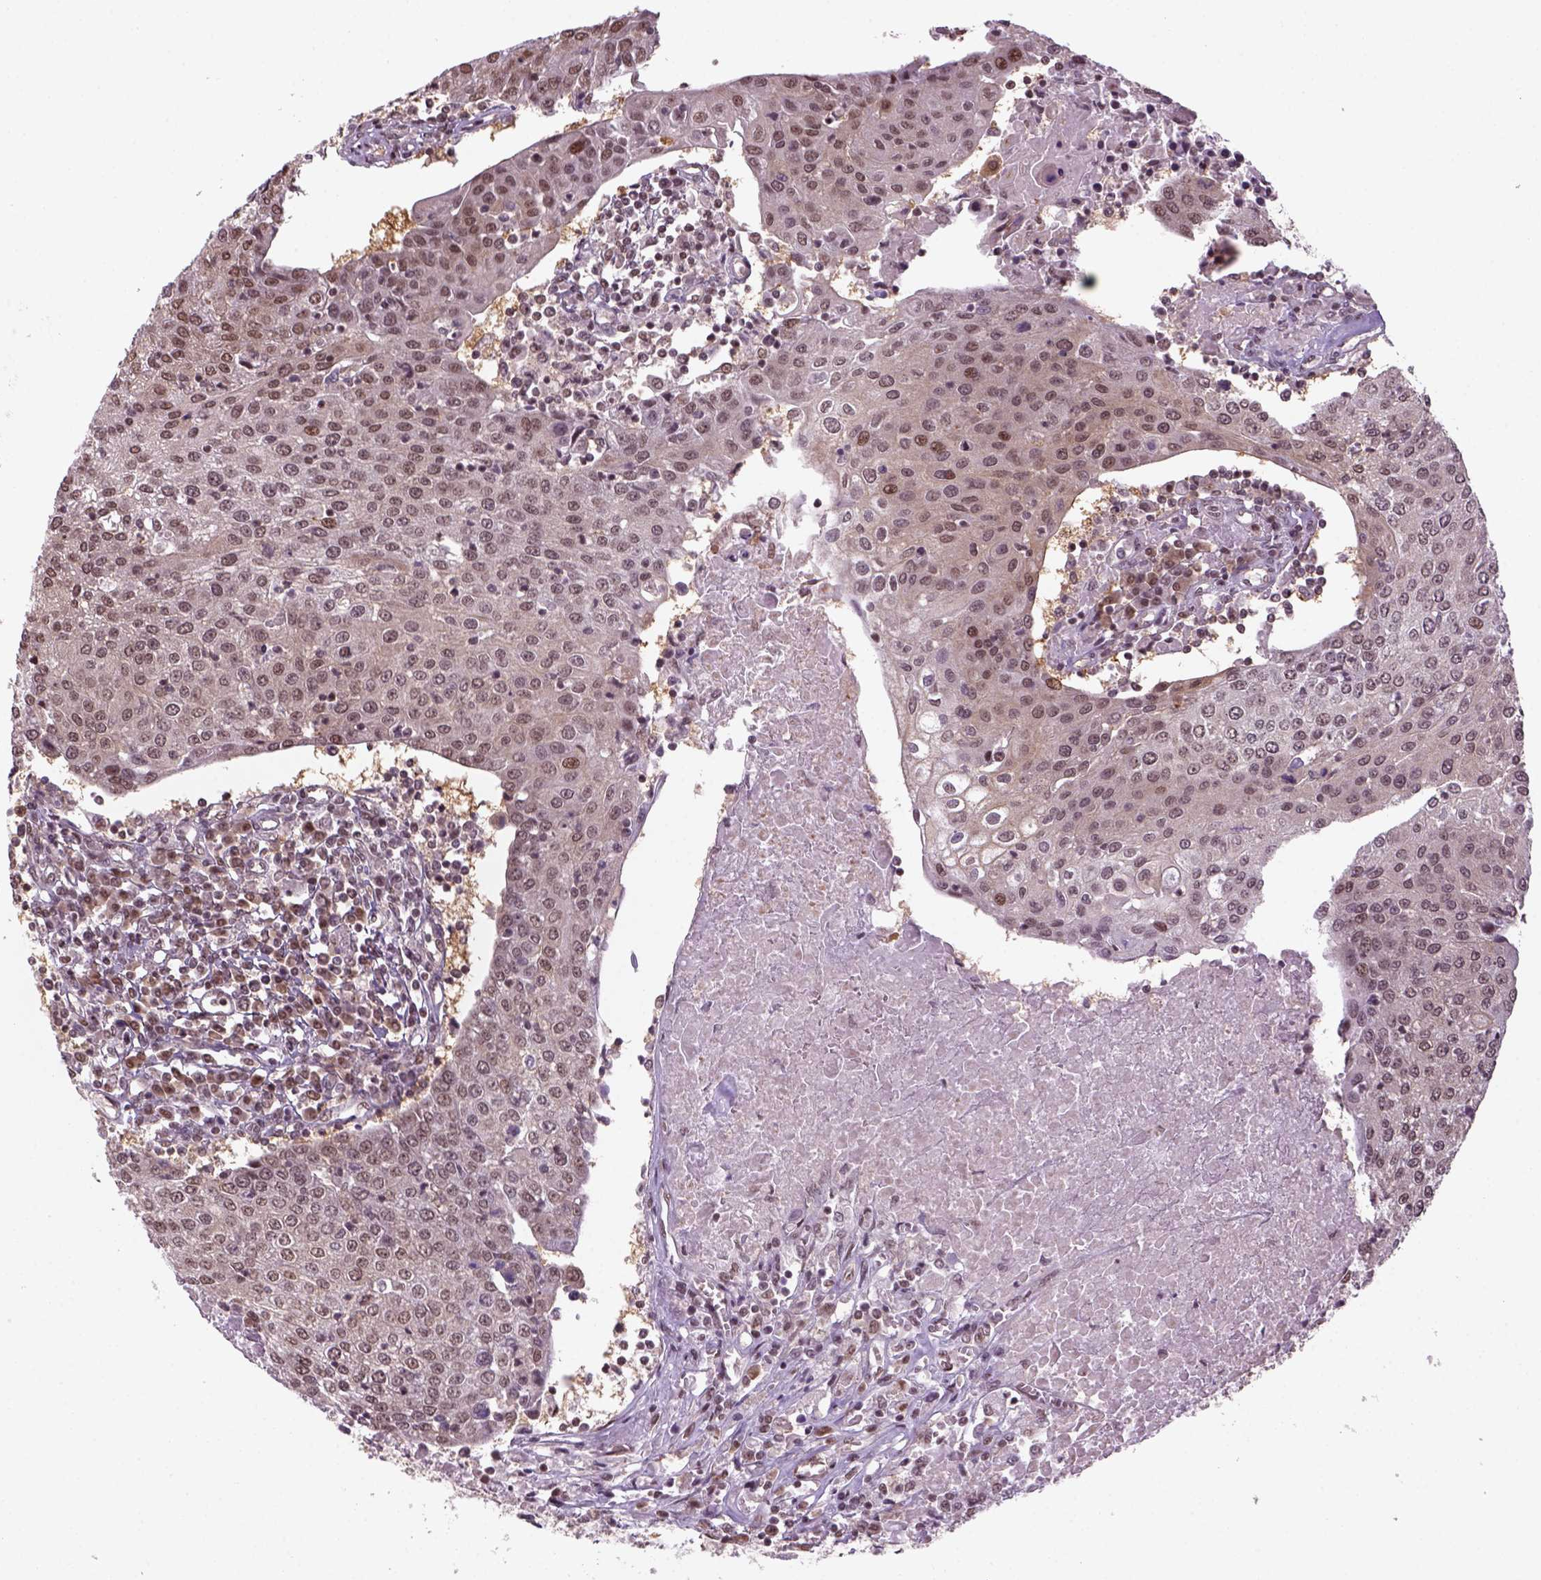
{"staining": {"intensity": "weak", "quantity": ">75%", "location": "nuclear"}, "tissue": "urothelial cancer", "cell_type": "Tumor cells", "image_type": "cancer", "snomed": [{"axis": "morphology", "description": "Urothelial carcinoma, High grade"}, {"axis": "topography", "description": "Urinary bladder"}], "caption": "Brown immunohistochemical staining in human urothelial carcinoma (high-grade) displays weak nuclear positivity in about >75% of tumor cells.", "gene": "GOT1", "patient": {"sex": "female", "age": 85}}